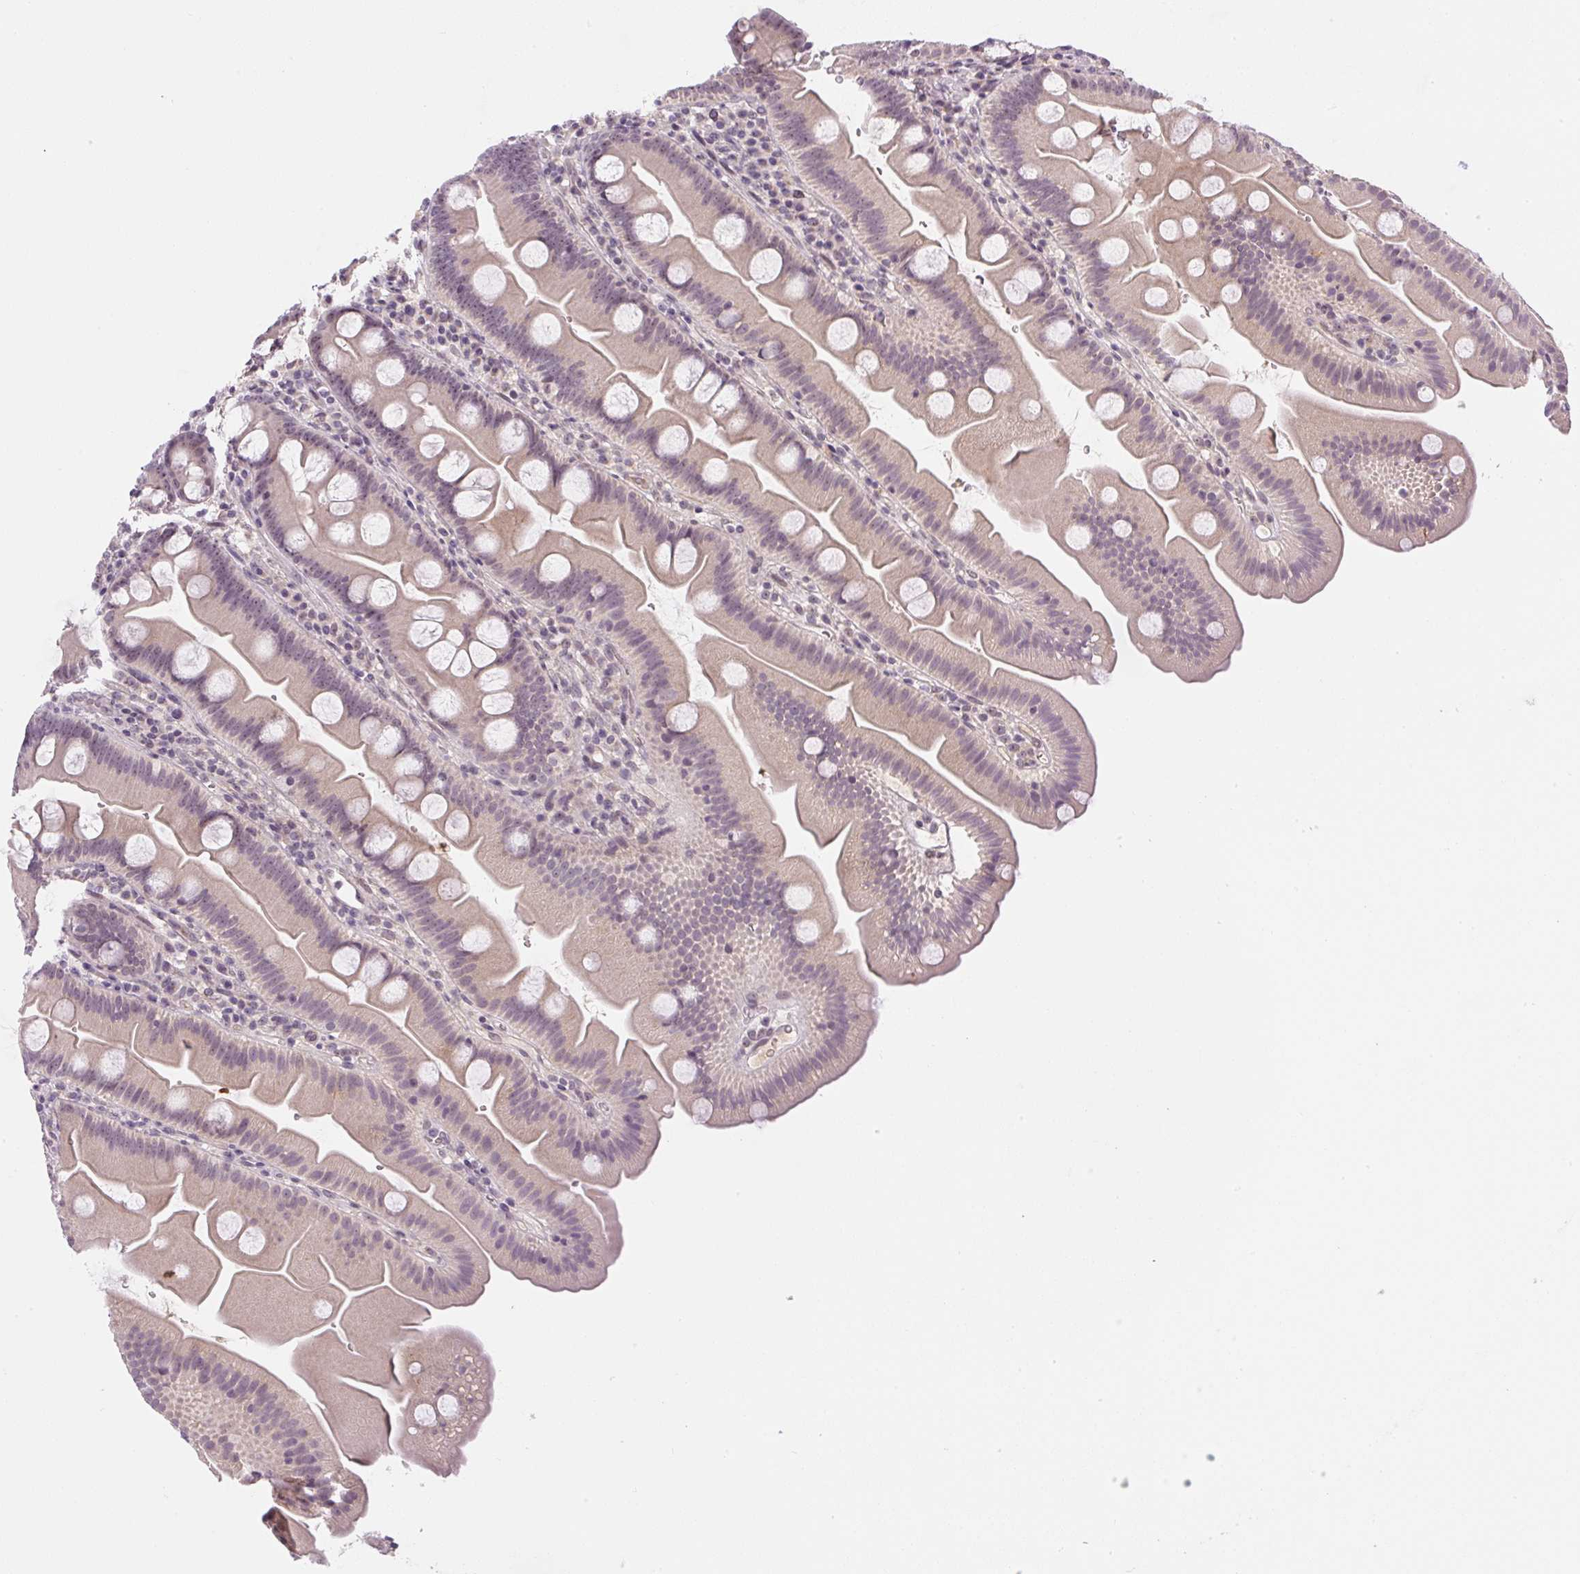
{"staining": {"intensity": "weak", "quantity": "<25%", "location": "cytoplasmic/membranous"}, "tissue": "small intestine", "cell_type": "Glandular cells", "image_type": "normal", "snomed": [{"axis": "morphology", "description": "Normal tissue, NOS"}, {"axis": "topography", "description": "Small intestine"}], "caption": "Micrograph shows no significant protein positivity in glandular cells of unremarkable small intestine. The staining was performed using DAB (3,3'-diaminobenzidine) to visualize the protein expression in brown, while the nuclei were stained in blue with hematoxylin (Magnification: 20x).", "gene": "SGF29", "patient": {"sex": "female", "age": 68}}